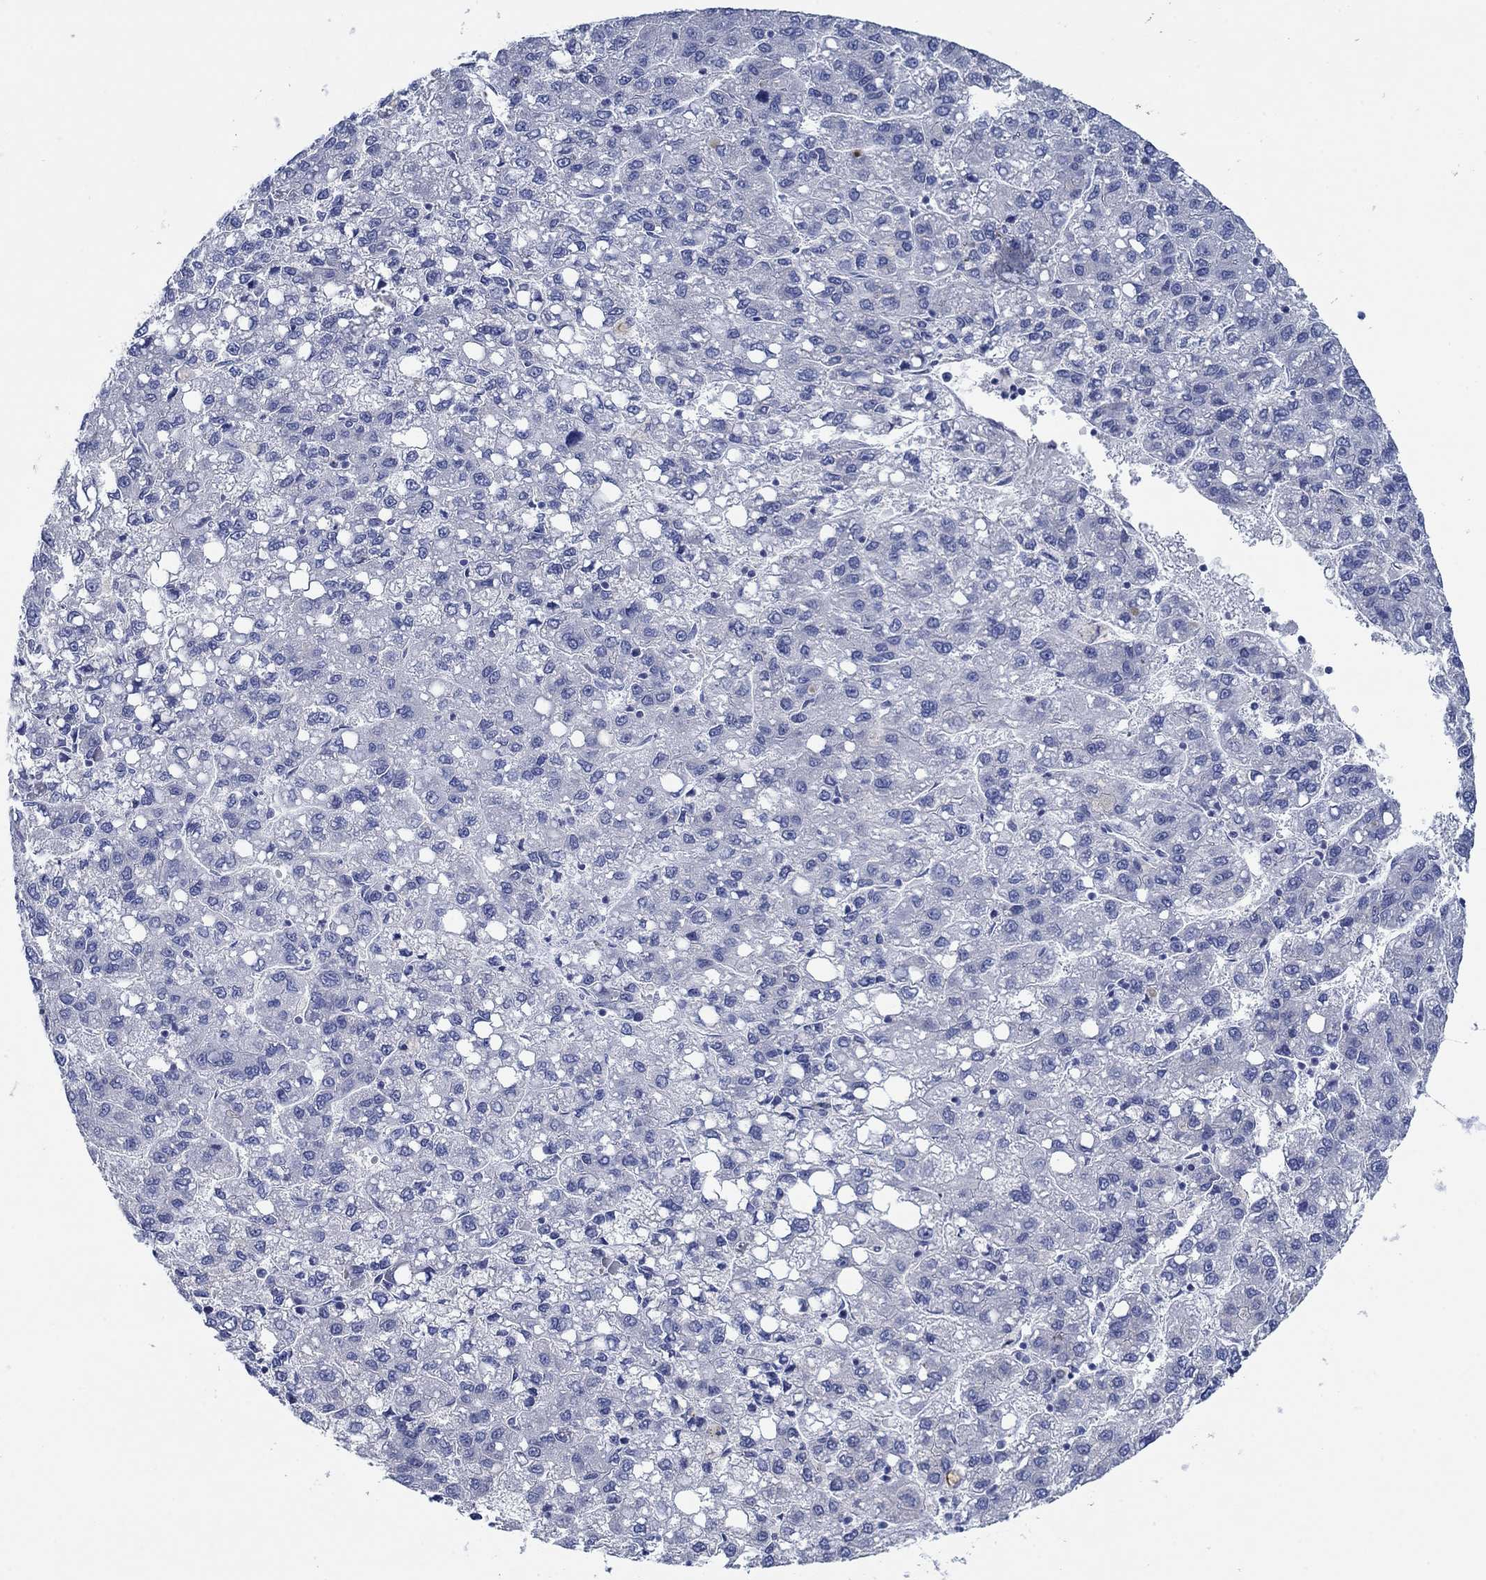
{"staining": {"intensity": "negative", "quantity": "none", "location": "none"}, "tissue": "liver cancer", "cell_type": "Tumor cells", "image_type": "cancer", "snomed": [{"axis": "morphology", "description": "Carcinoma, Hepatocellular, NOS"}, {"axis": "topography", "description": "Liver"}], "caption": "Image shows no significant protein staining in tumor cells of hepatocellular carcinoma (liver).", "gene": "TRIM16", "patient": {"sex": "female", "age": 82}}